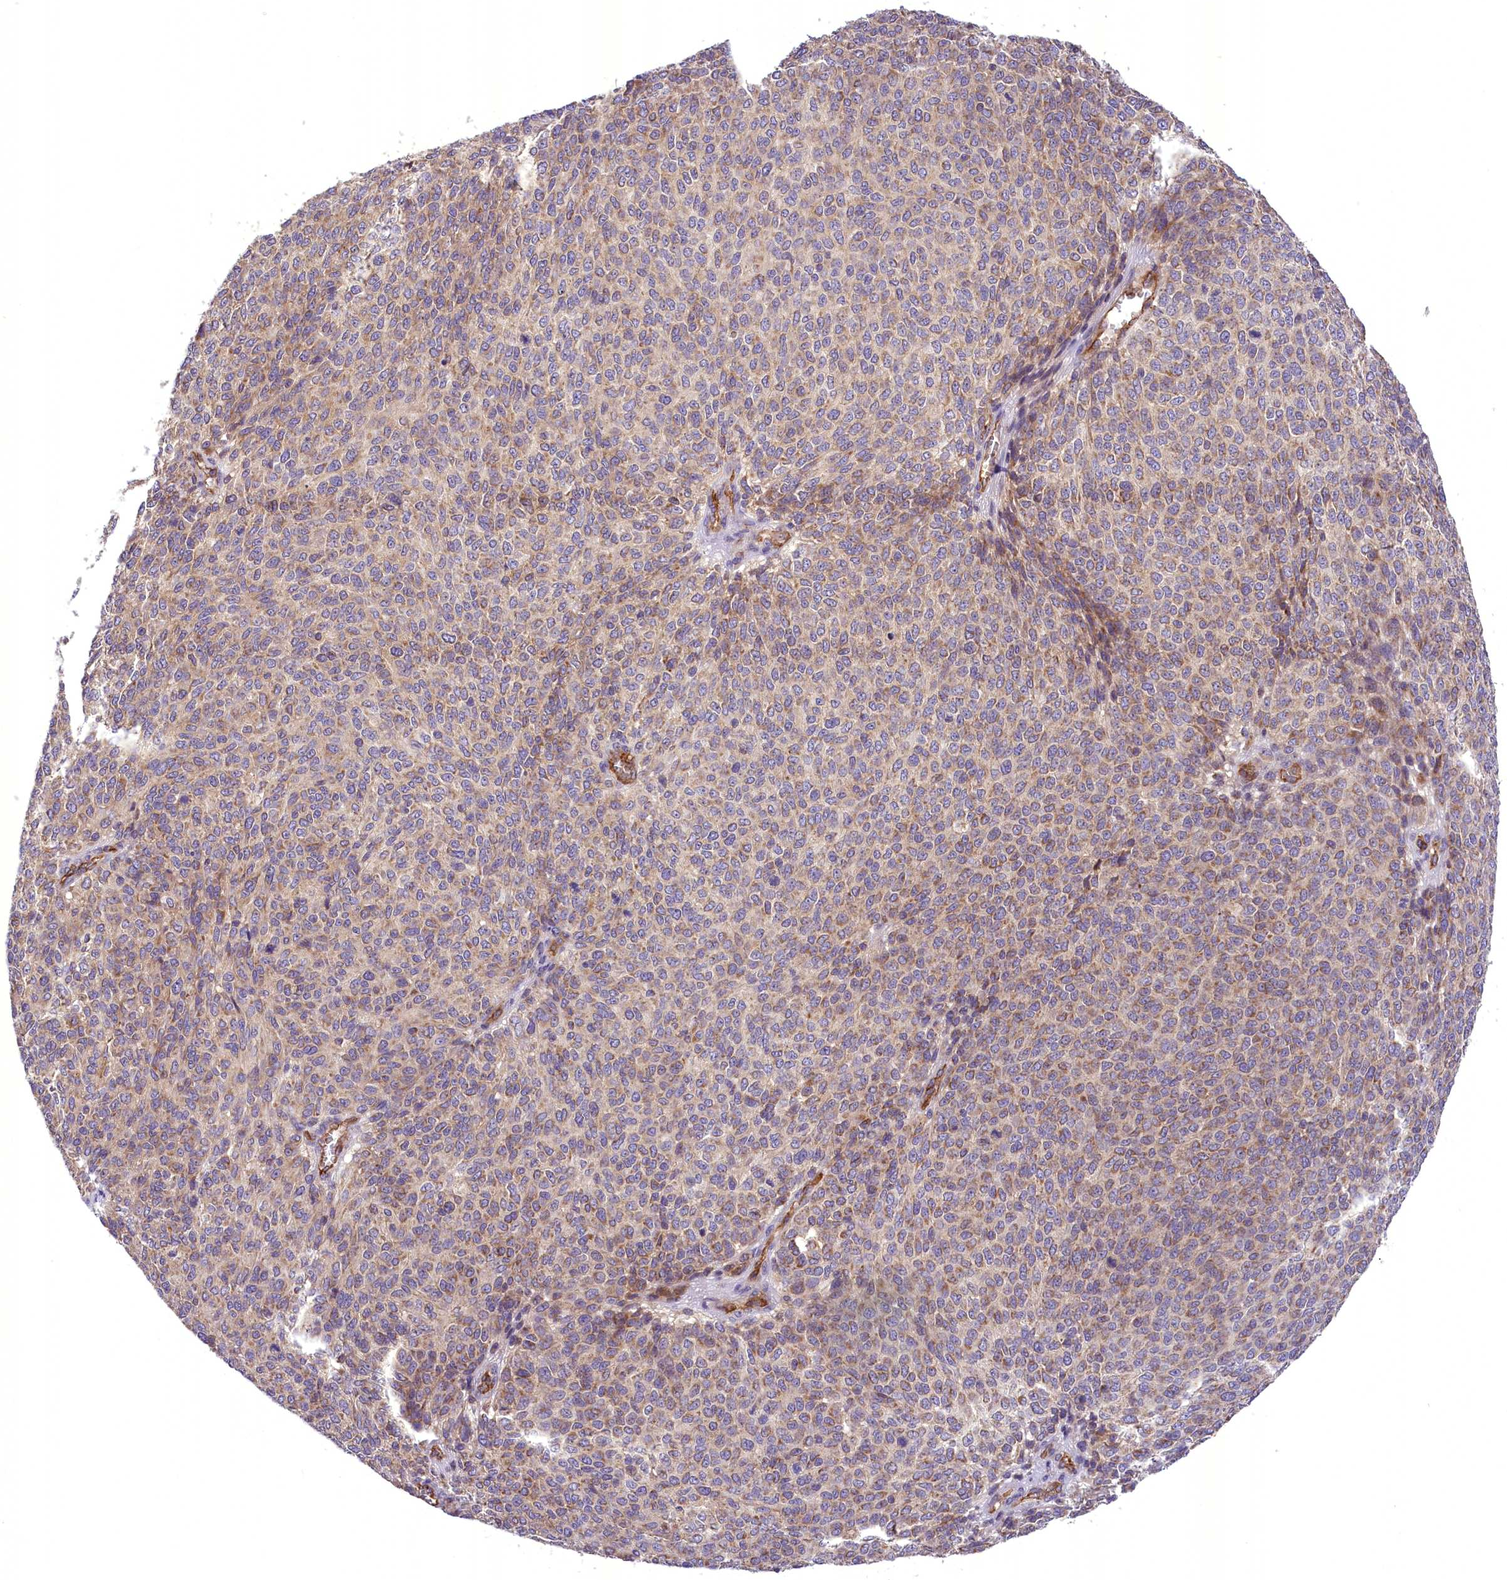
{"staining": {"intensity": "moderate", "quantity": "25%-75%", "location": "cytoplasmic/membranous"}, "tissue": "melanoma", "cell_type": "Tumor cells", "image_type": "cancer", "snomed": [{"axis": "morphology", "description": "Malignant melanoma, NOS"}, {"axis": "topography", "description": "Skin"}], "caption": "IHC staining of malignant melanoma, which exhibits medium levels of moderate cytoplasmic/membranous positivity in about 25%-75% of tumor cells indicating moderate cytoplasmic/membranous protein positivity. The staining was performed using DAB (brown) for protein detection and nuclei were counterstained in hematoxylin (blue).", "gene": "DNAJB9", "patient": {"sex": "male", "age": 49}}